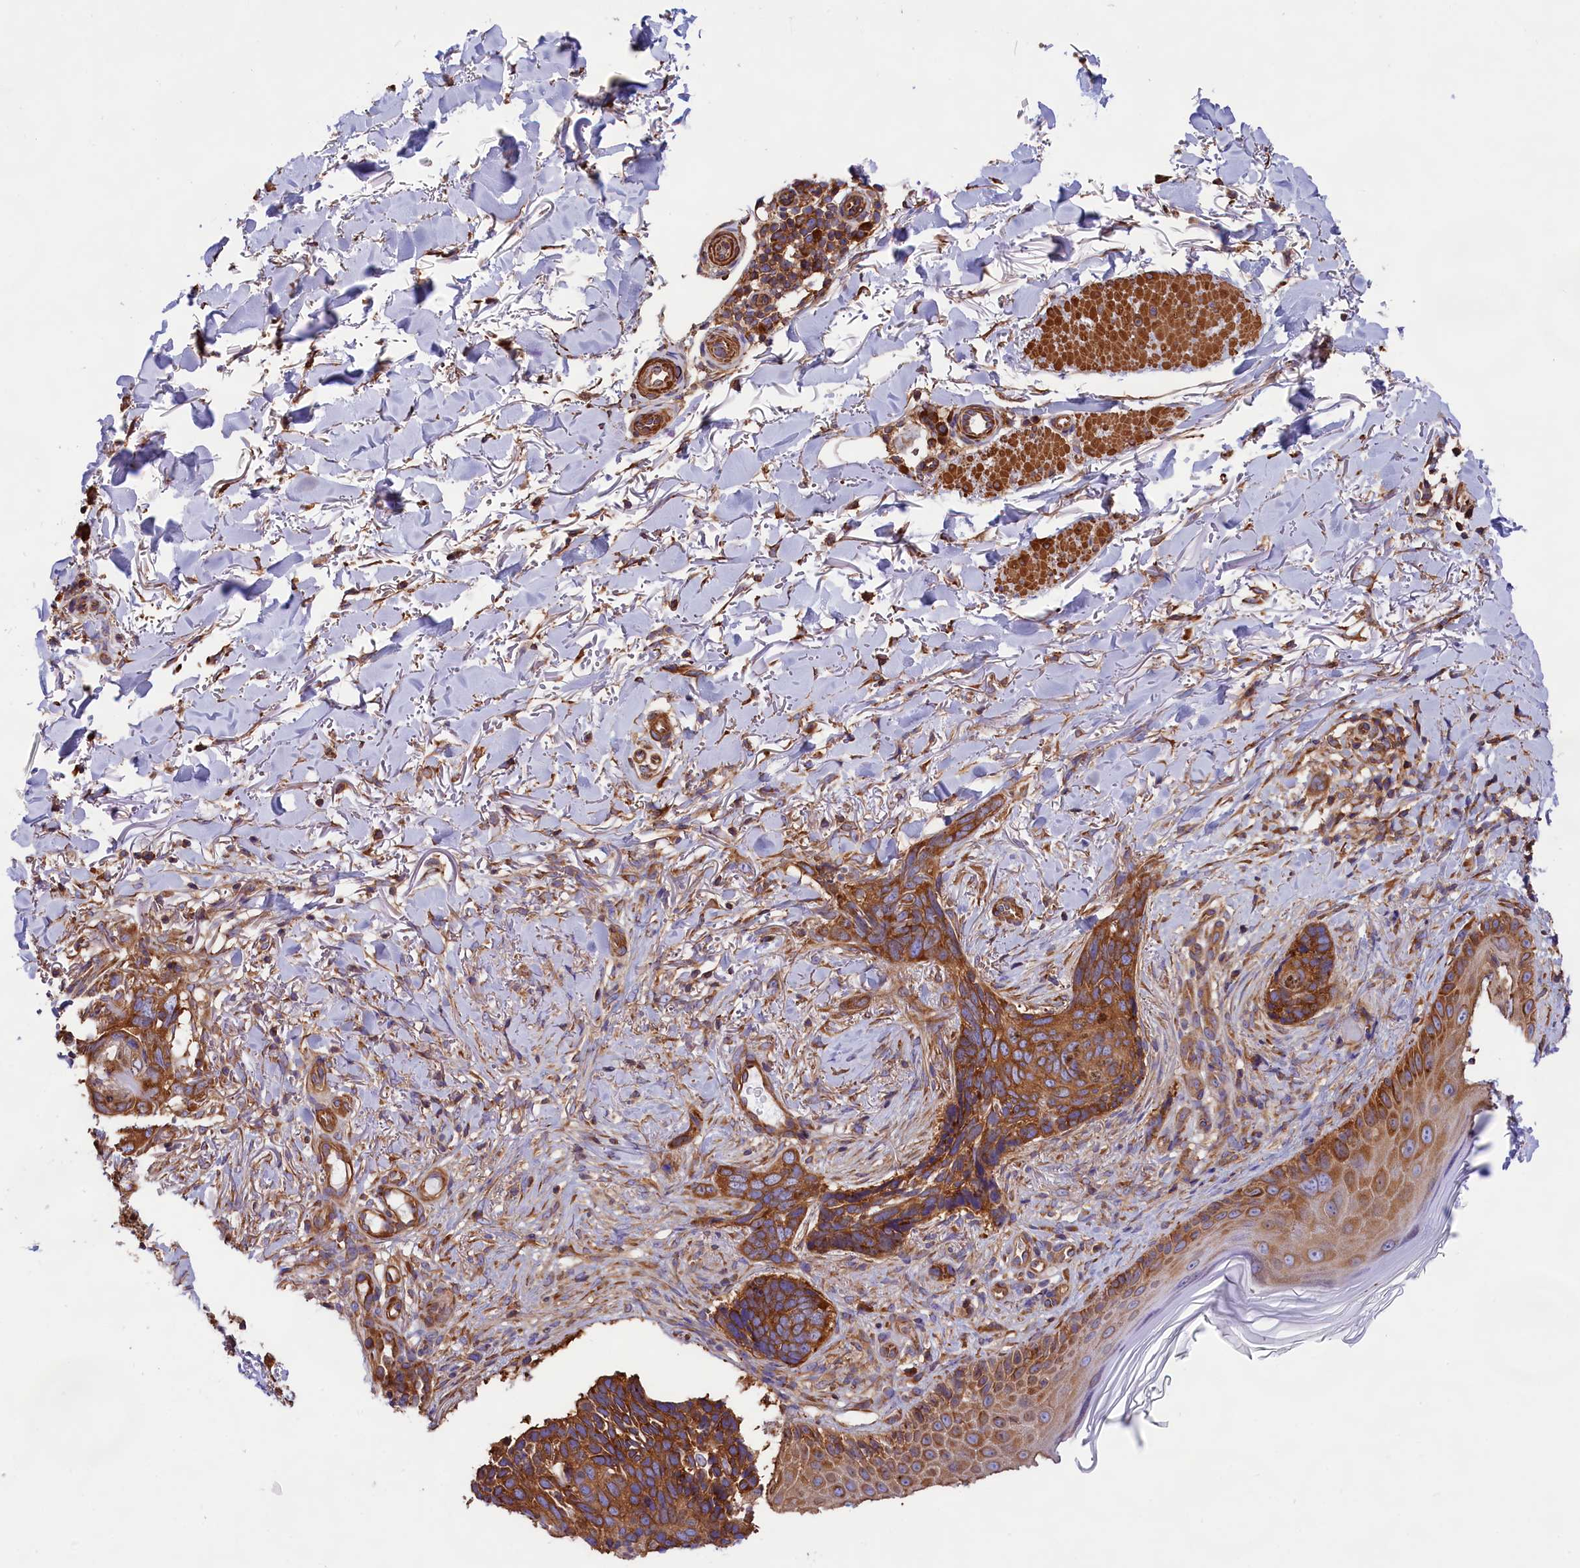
{"staining": {"intensity": "strong", "quantity": ">75%", "location": "cytoplasmic/membranous"}, "tissue": "skin cancer", "cell_type": "Tumor cells", "image_type": "cancer", "snomed": [{"axis": "morphology", "description": "Normal tissue, NOS"}, {"axis": "morphology", "description": "Basal cell carcinoma"}, {"axis": "topography", "description": "Skin"}], "caption": "A brown stain labels strong cytoplasmic/membranous positivity of a protein in skin cancer (basal cell carcinoma) tumor cells. The staining was performed using DAB, with brown indicating positive protein expression. Nuclei are stained blue with hematoxylin.", "gene": "GYS1", "patient": {"sex": "female", "age": 67}}